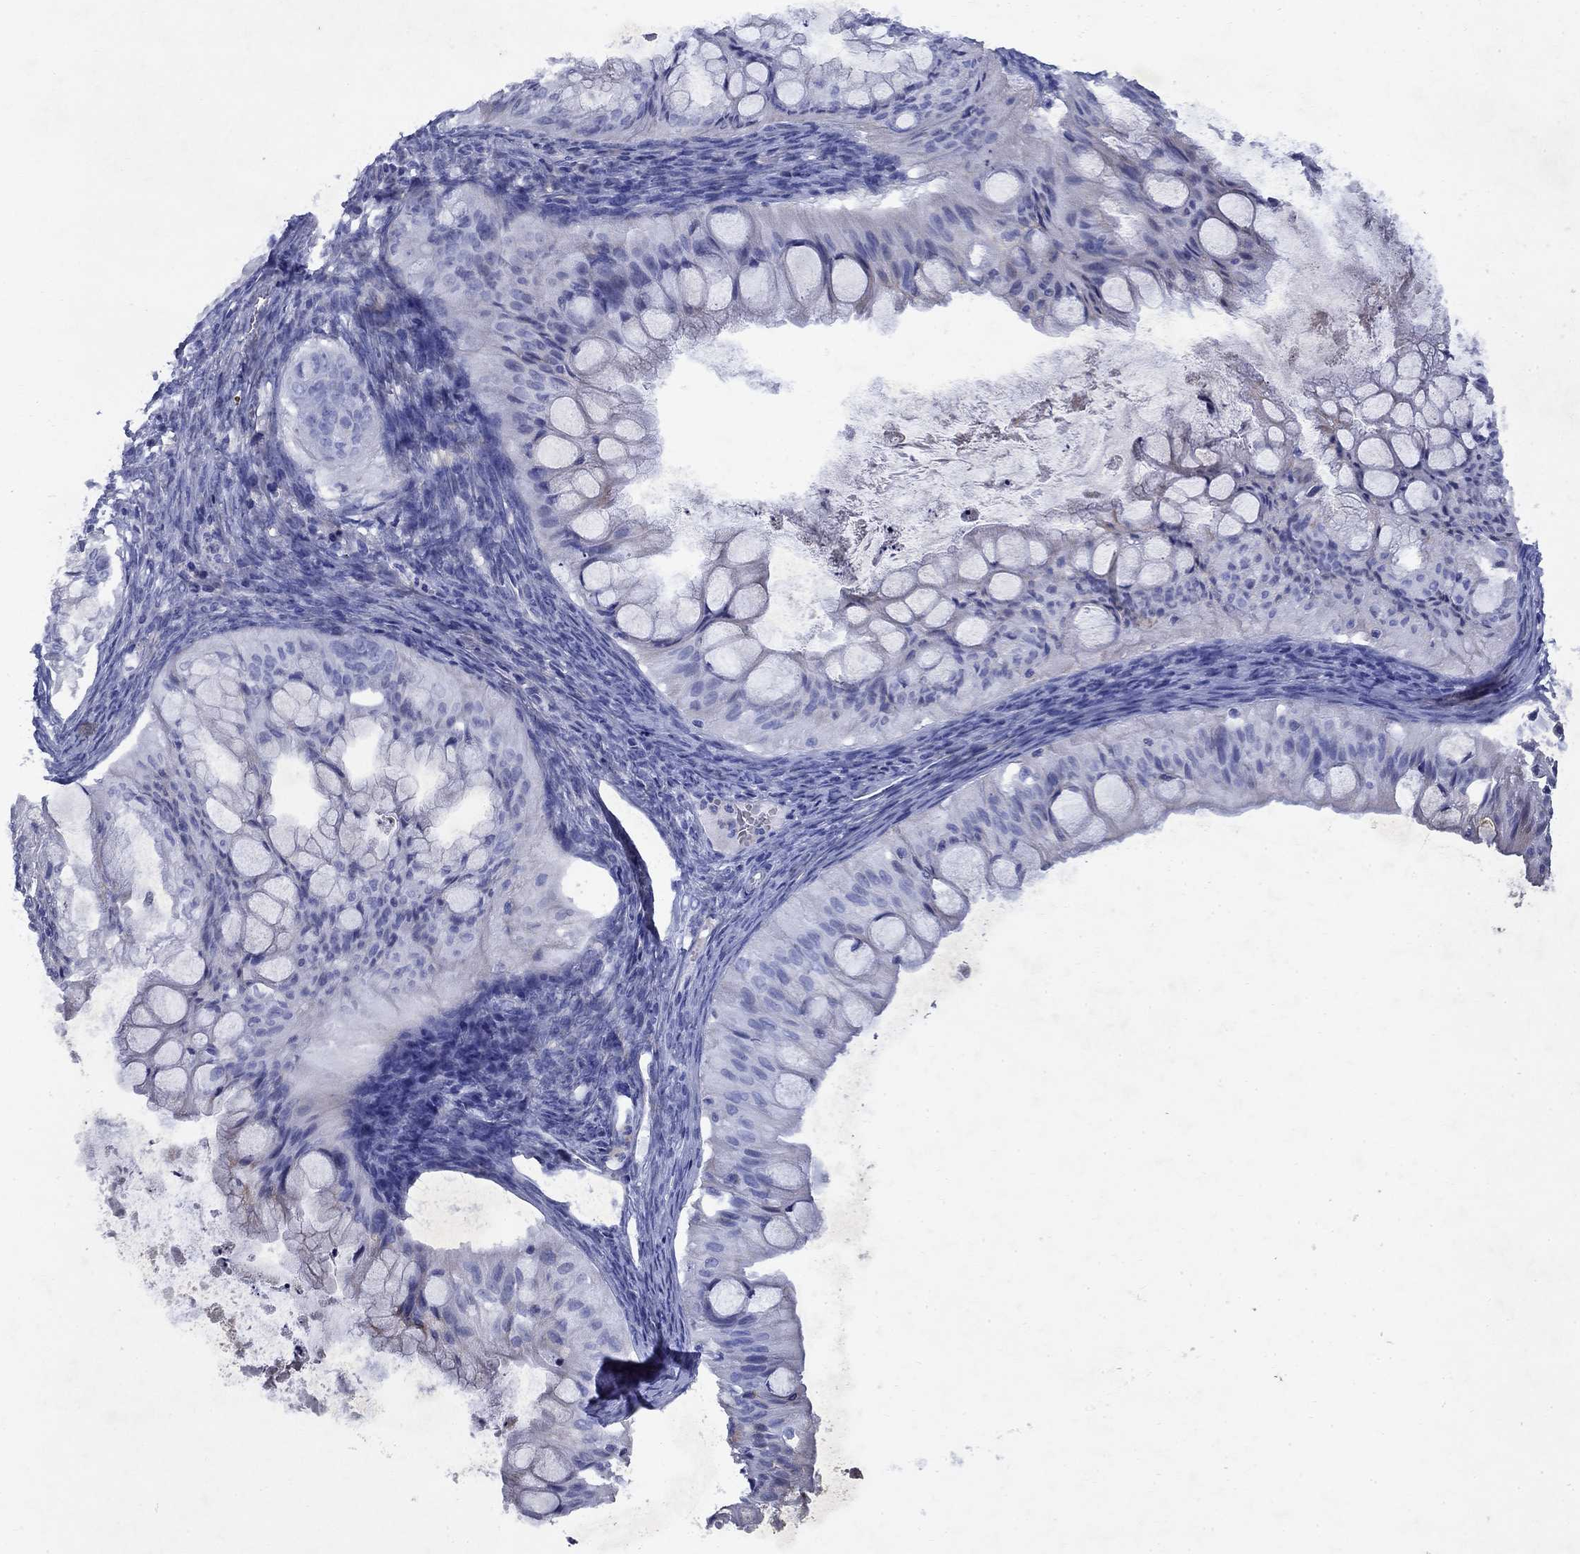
{"staining": {"intensity": "negative", "quantity": "none", "location": "none"}, "tissue": "ovarian cancer", "cell_type": "Tumor cells", "image_type": "cancer", "snomed": [{"axis": "morphology", "description": "Cystadenocarcinoma, mucinous, NOS"}, {"axis": "topography", "description": "Ovary"}], "caption": "Tumor cells show no significant expression in ovarian cancer (mucinous cystadenocarcinoma).", "gene": "STAB2", "patient": {"sex": "female", "age": 57}}